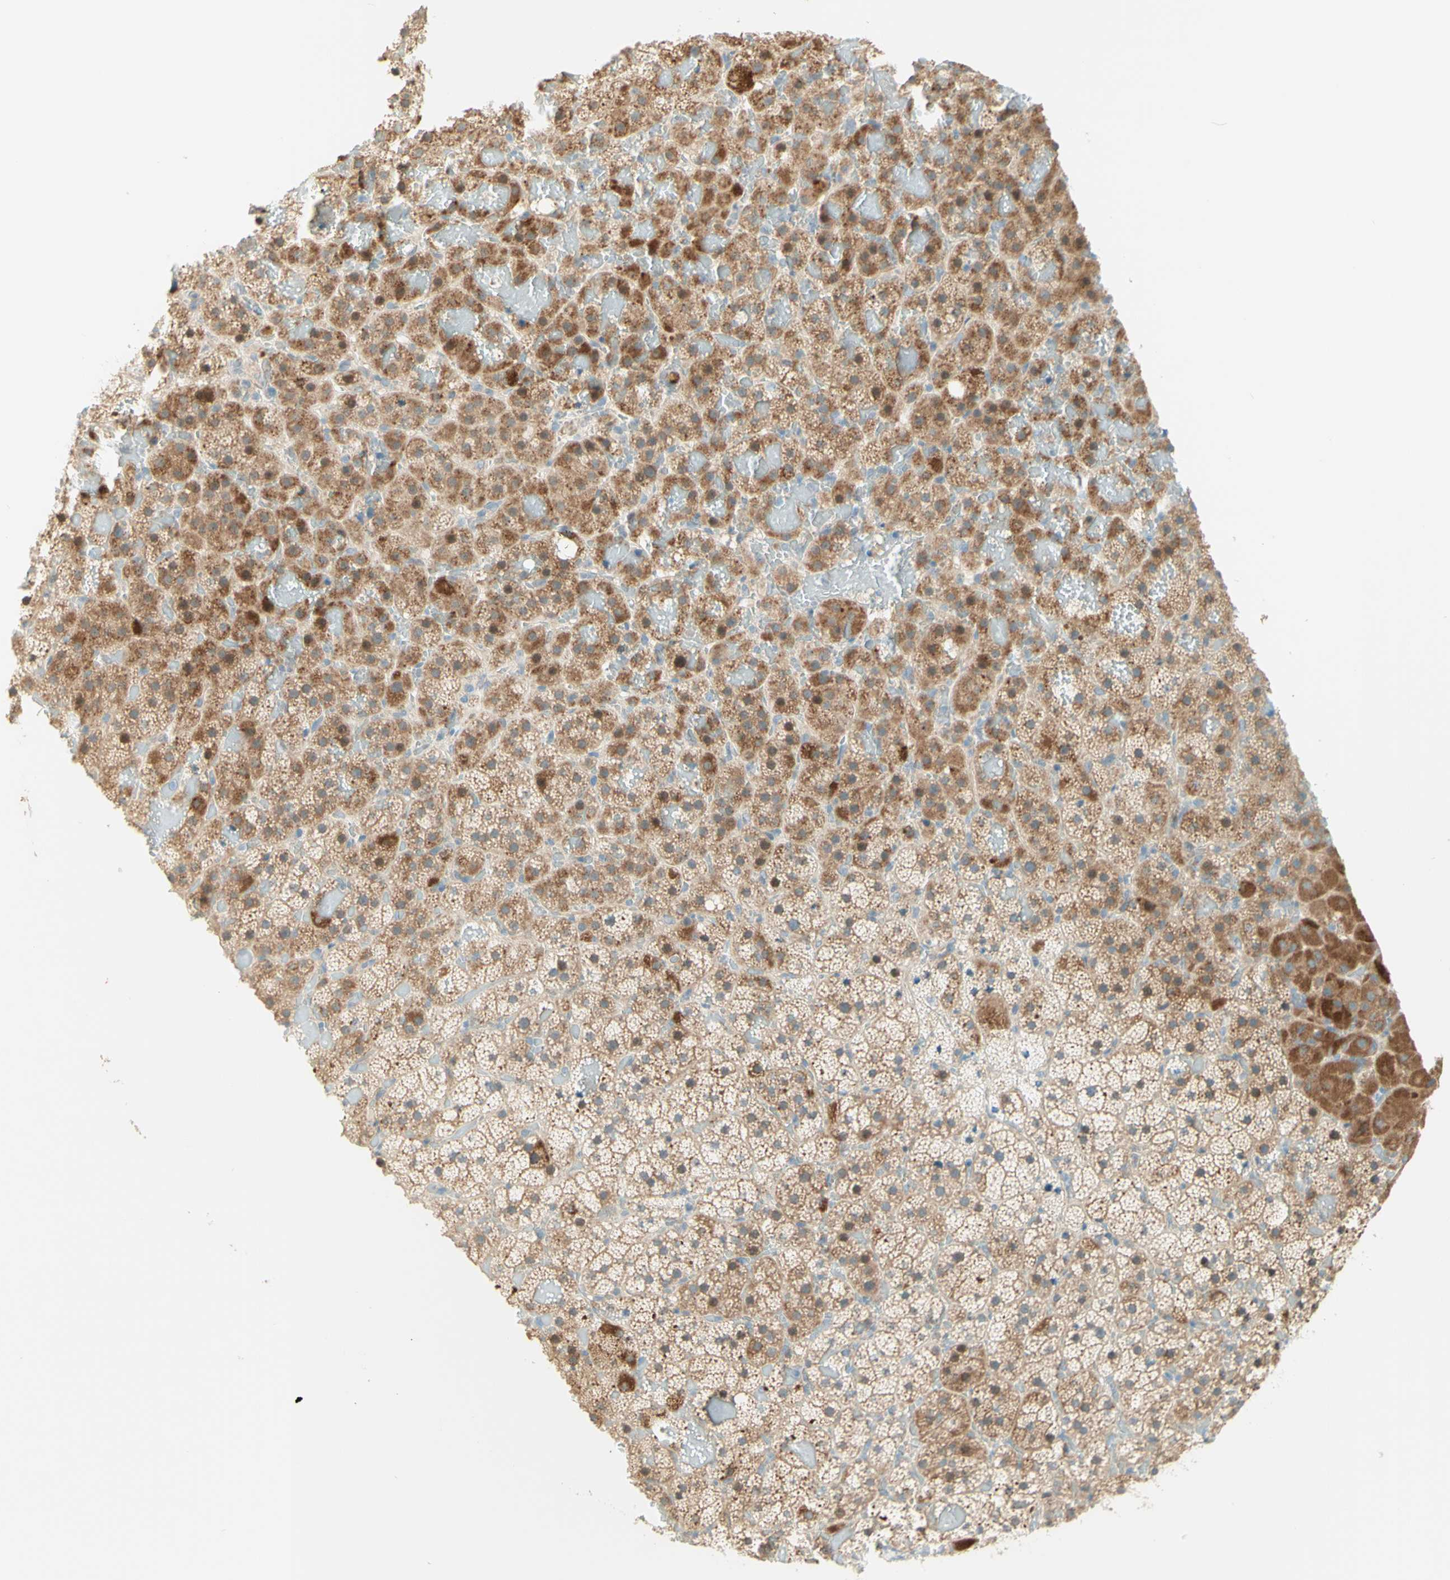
{"staining": {"intensity": "moderate", "quantity": ">75%", "location": "cytoplasmic/membranous"}, "tissue": "adrenal gland", "cell_type": "Glandular cells", "image_type": "normal", "snomed": [{"axis": "morphology", "description": "Normal tissue, NOS"}, {"axis": "topography", "description": "Adrenal gland"}], "caption": "Moderate cytoplasmic/membranous positivity for a protein is present in approximately >75% of glandular cells of unremarkable adrenal gland using IHC.", "gene": "PROM1", "patient": {"sex": "female", "age": 59}}